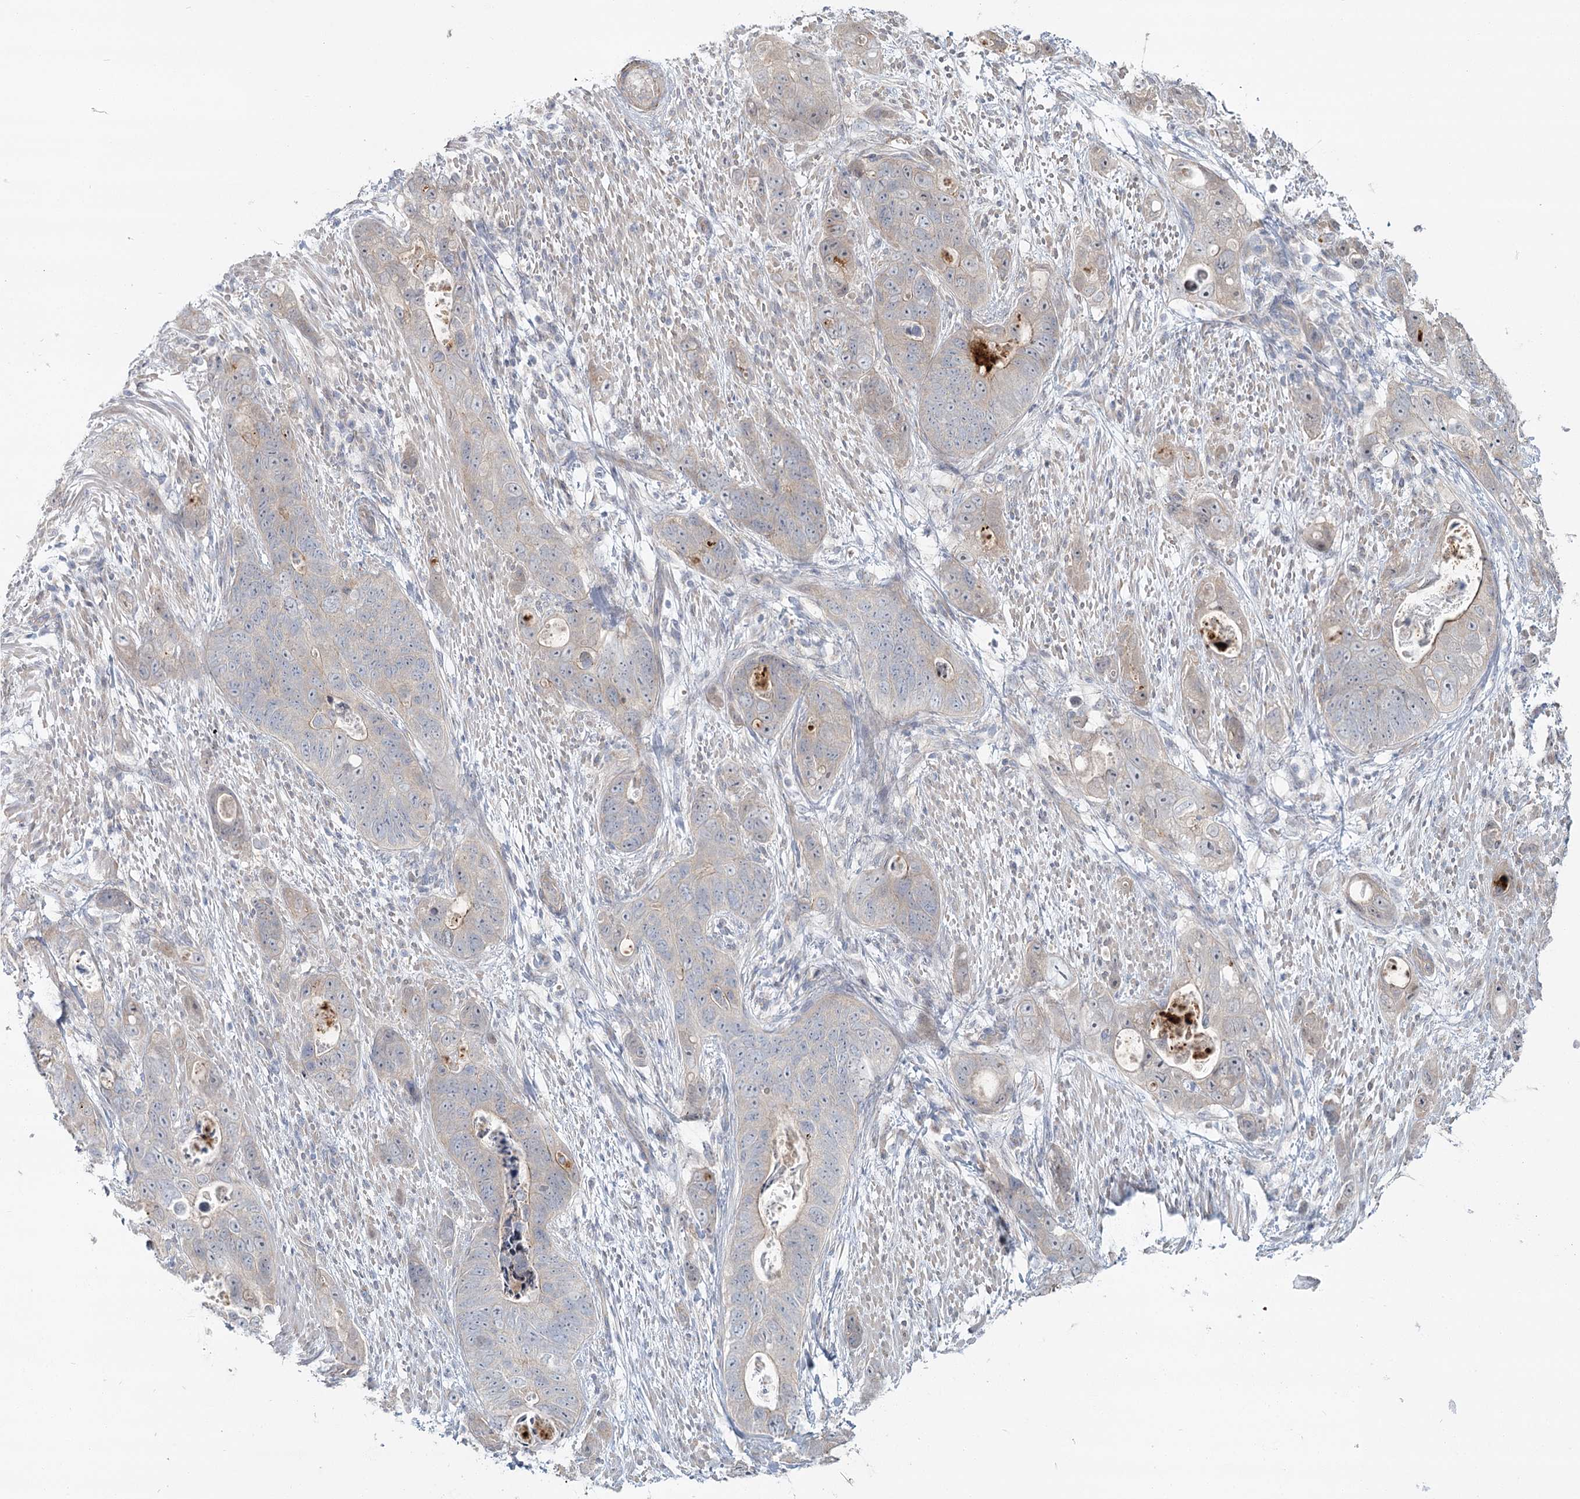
{"staining": {"intensity": "negative", "quantity": "none", "location": "none"}, "tissue": "stomach cancer", "cell_type": "Tumor cells", "image_type": "cancer", "snomed": [{"axis": "morphology", "description": "Adenocarcinoma, NOS"}, {"axis": "topography", "description": "Stomach"}], "caption": "This photomicrograph is of adenocarcinoma (stomach) stained with immunohistochemistry (IHC) to label a protein in brown with the nuclei are counter-stained blue. There is no staining in tumor cells.", "gene": "SPINK13", "patient": {"sex": "female", "age": 89}}